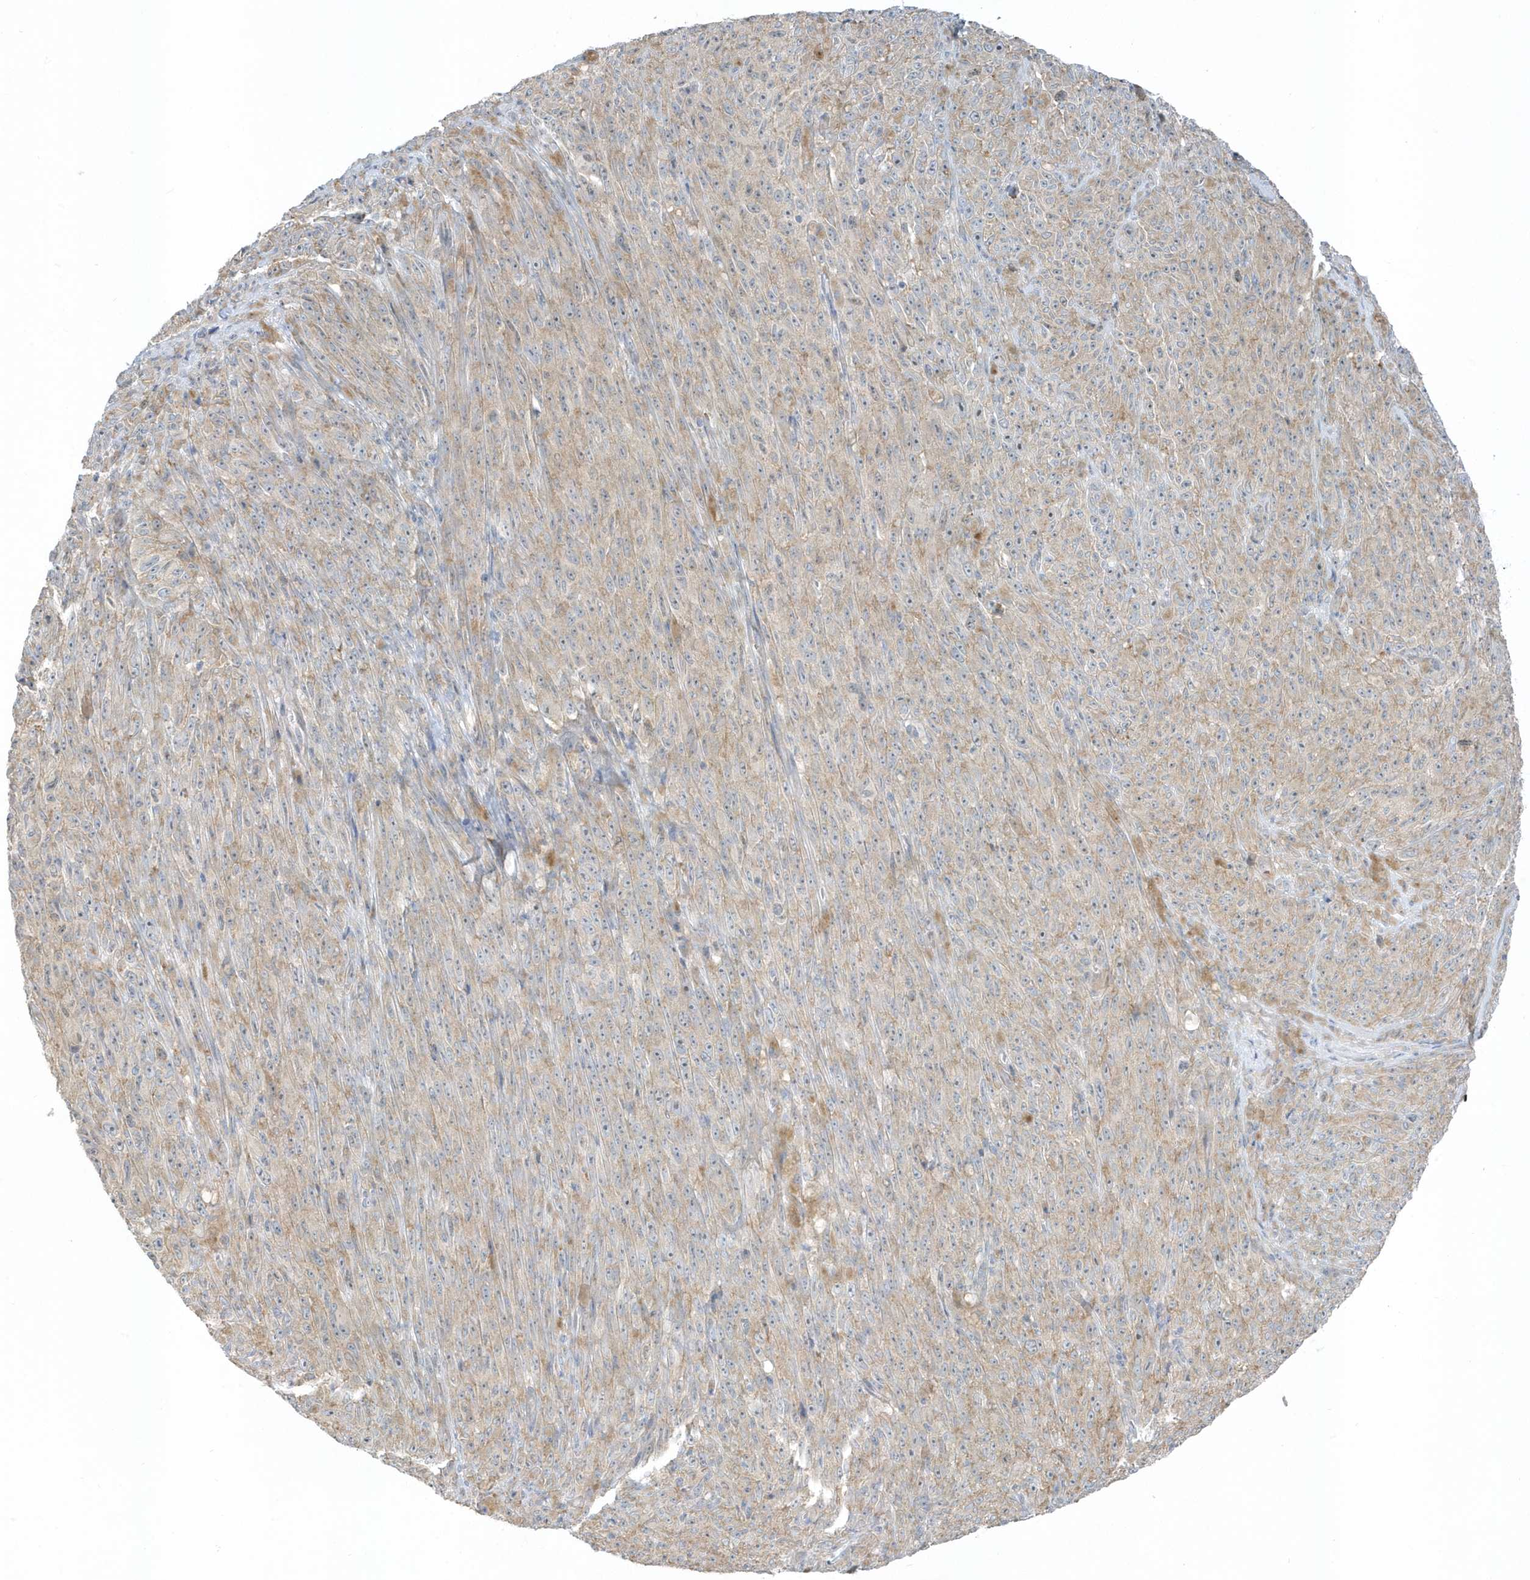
{"staining": {"intensity": "moderate", "quantity": ">75%", "location": "cytoplasmic/membranous"}, "tissue": "melanoma", "cell_type": "Tumor cells", "image_type": "cancer", "snomed": [{"axis": "morphology", "description": "Malignant melanoma, NOS"}, {"axis": "topography", "description": "Skin"}], "caption": "Immunohistochemical staining of human malignant melanoma demonstrates medium levels of moderate cytoplasmic/membranous staining in about >75% of tumor cells. Immunohistochemistry (ihc) stains the protein in brown and the nuclei are stained blue.", "gene": "SCN3A", "patient": {"sex": "female", "age": 82}}